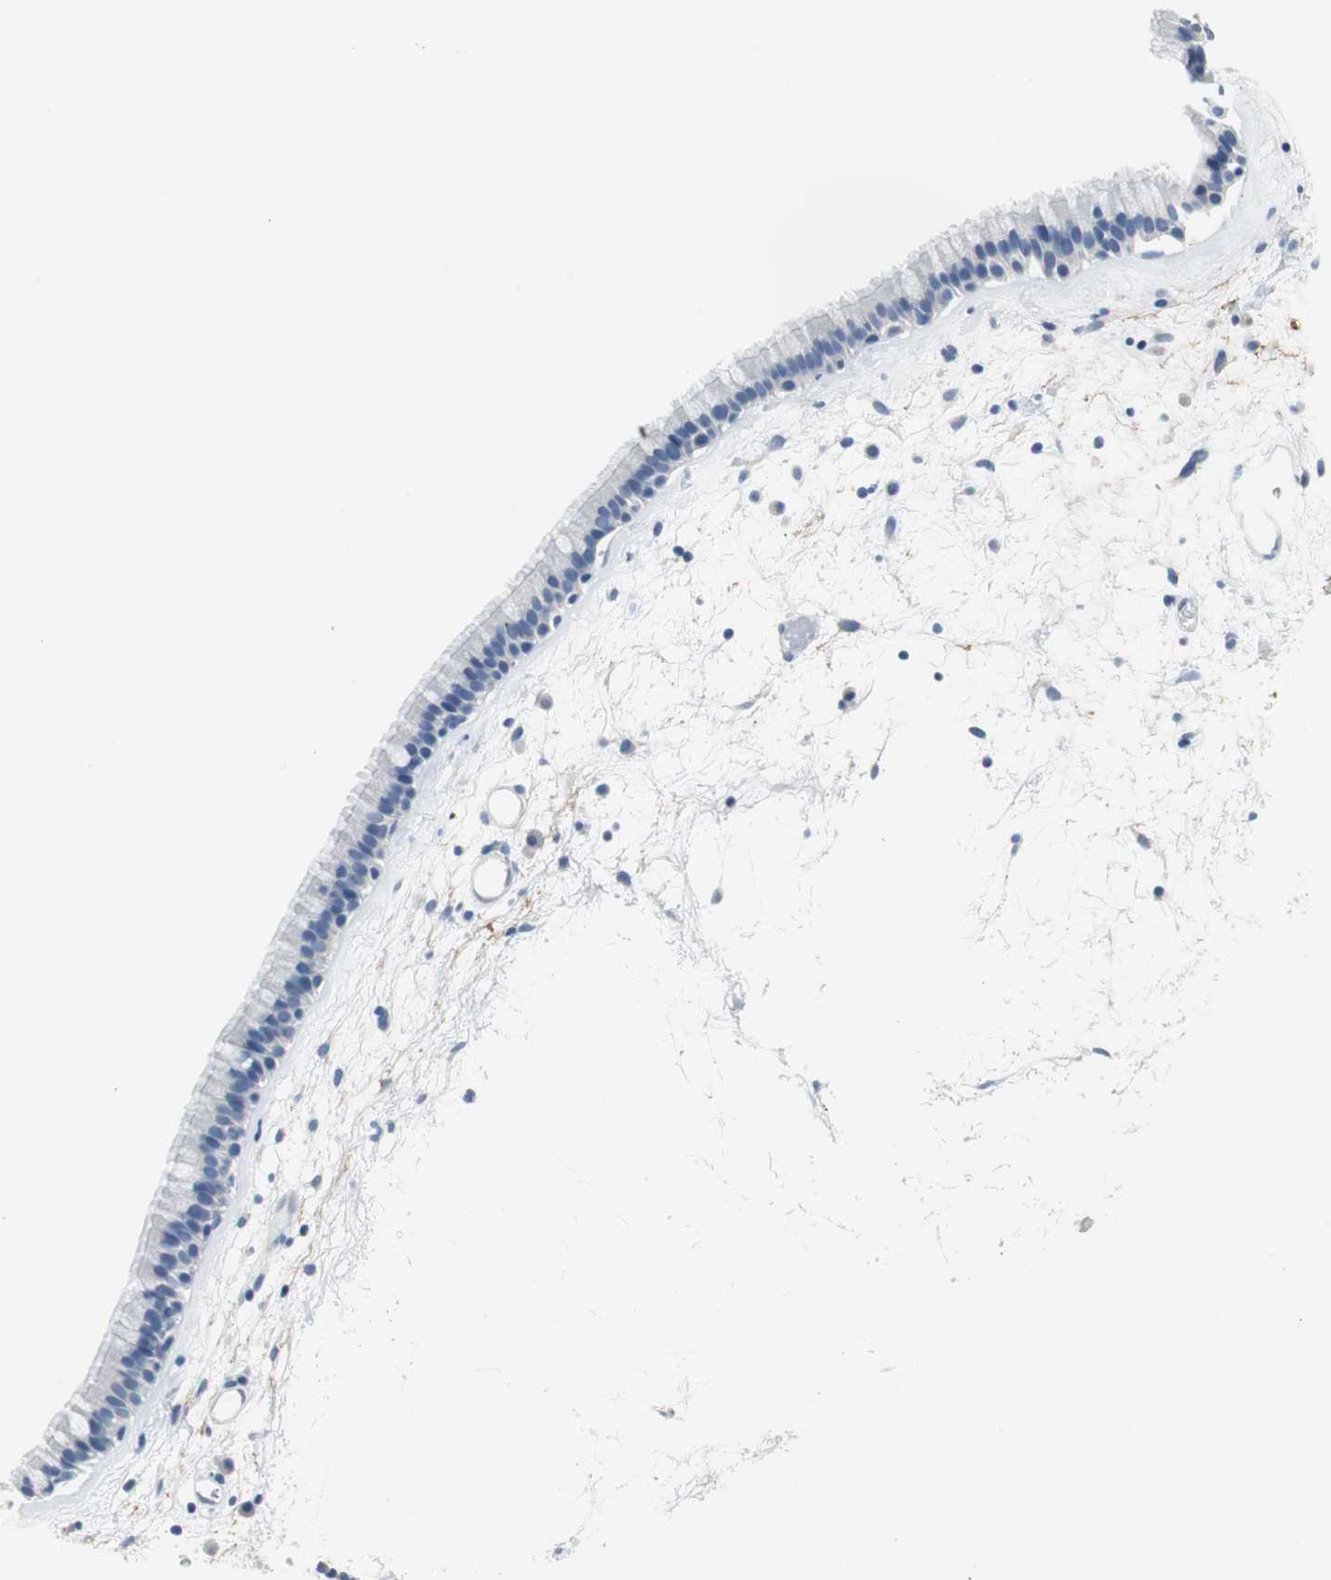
{"staining": {"intensity": "negative", "quantity": "none", "location": "none"}, "tissue": "nasopharynx", "cell_type": "Respiratory epithelial cells", "image_type": "normal", "snomed": [{"axis": "morphology", "description": "Normal tissue, NOS"}, {"axis": "morphology", "description": "Inflammation, NOS"}, {"axis": "topography", "description": "Nasopharynx"}], "caption": "A high-resolution histopathology image shows immunohistochemistry staining of benign nasopharynx, which reveals no significant staining in respiratory epithelial cells.", "gene": "MUC7", "patient": {"sex": "male", "age": 48}}